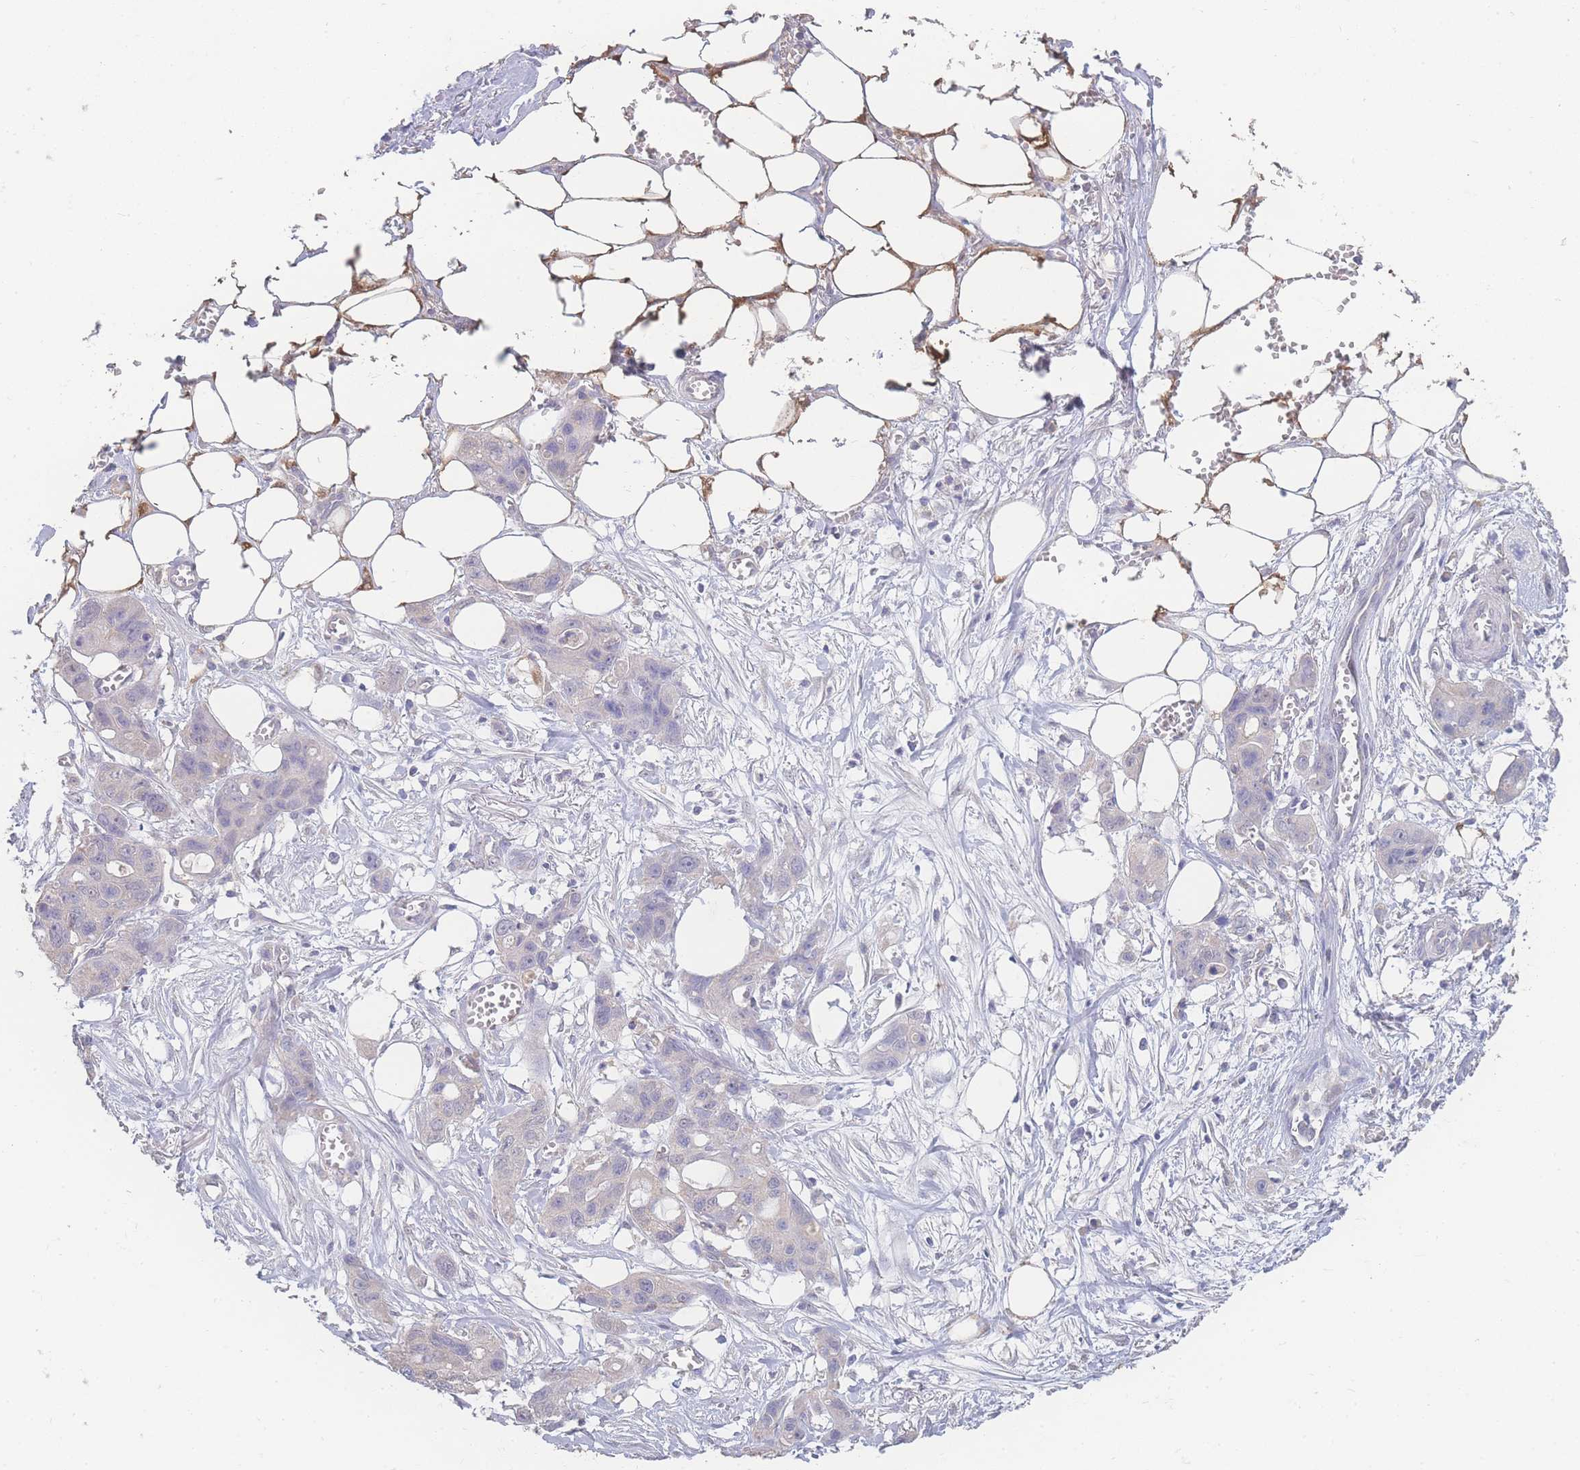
{"staining": {"intensity": "negative", "quantity": "none", "location": "none"}, "tissue": "ovarian cancer", "cell_type": "Tumor cells", "image_type": "cancer", "snomed": [{"axis": "morphology", "description": "Cystadenocarcinoma, mucinous, NOS"}, {"axis": "topography", "description": "Ovary"}], "caption": "Human ovarian cancer stained for a protein using IHC demonstrates no expression in tumor cells.", "gene": "GIPR", "patient": {"sex": "female", "age": 70}}